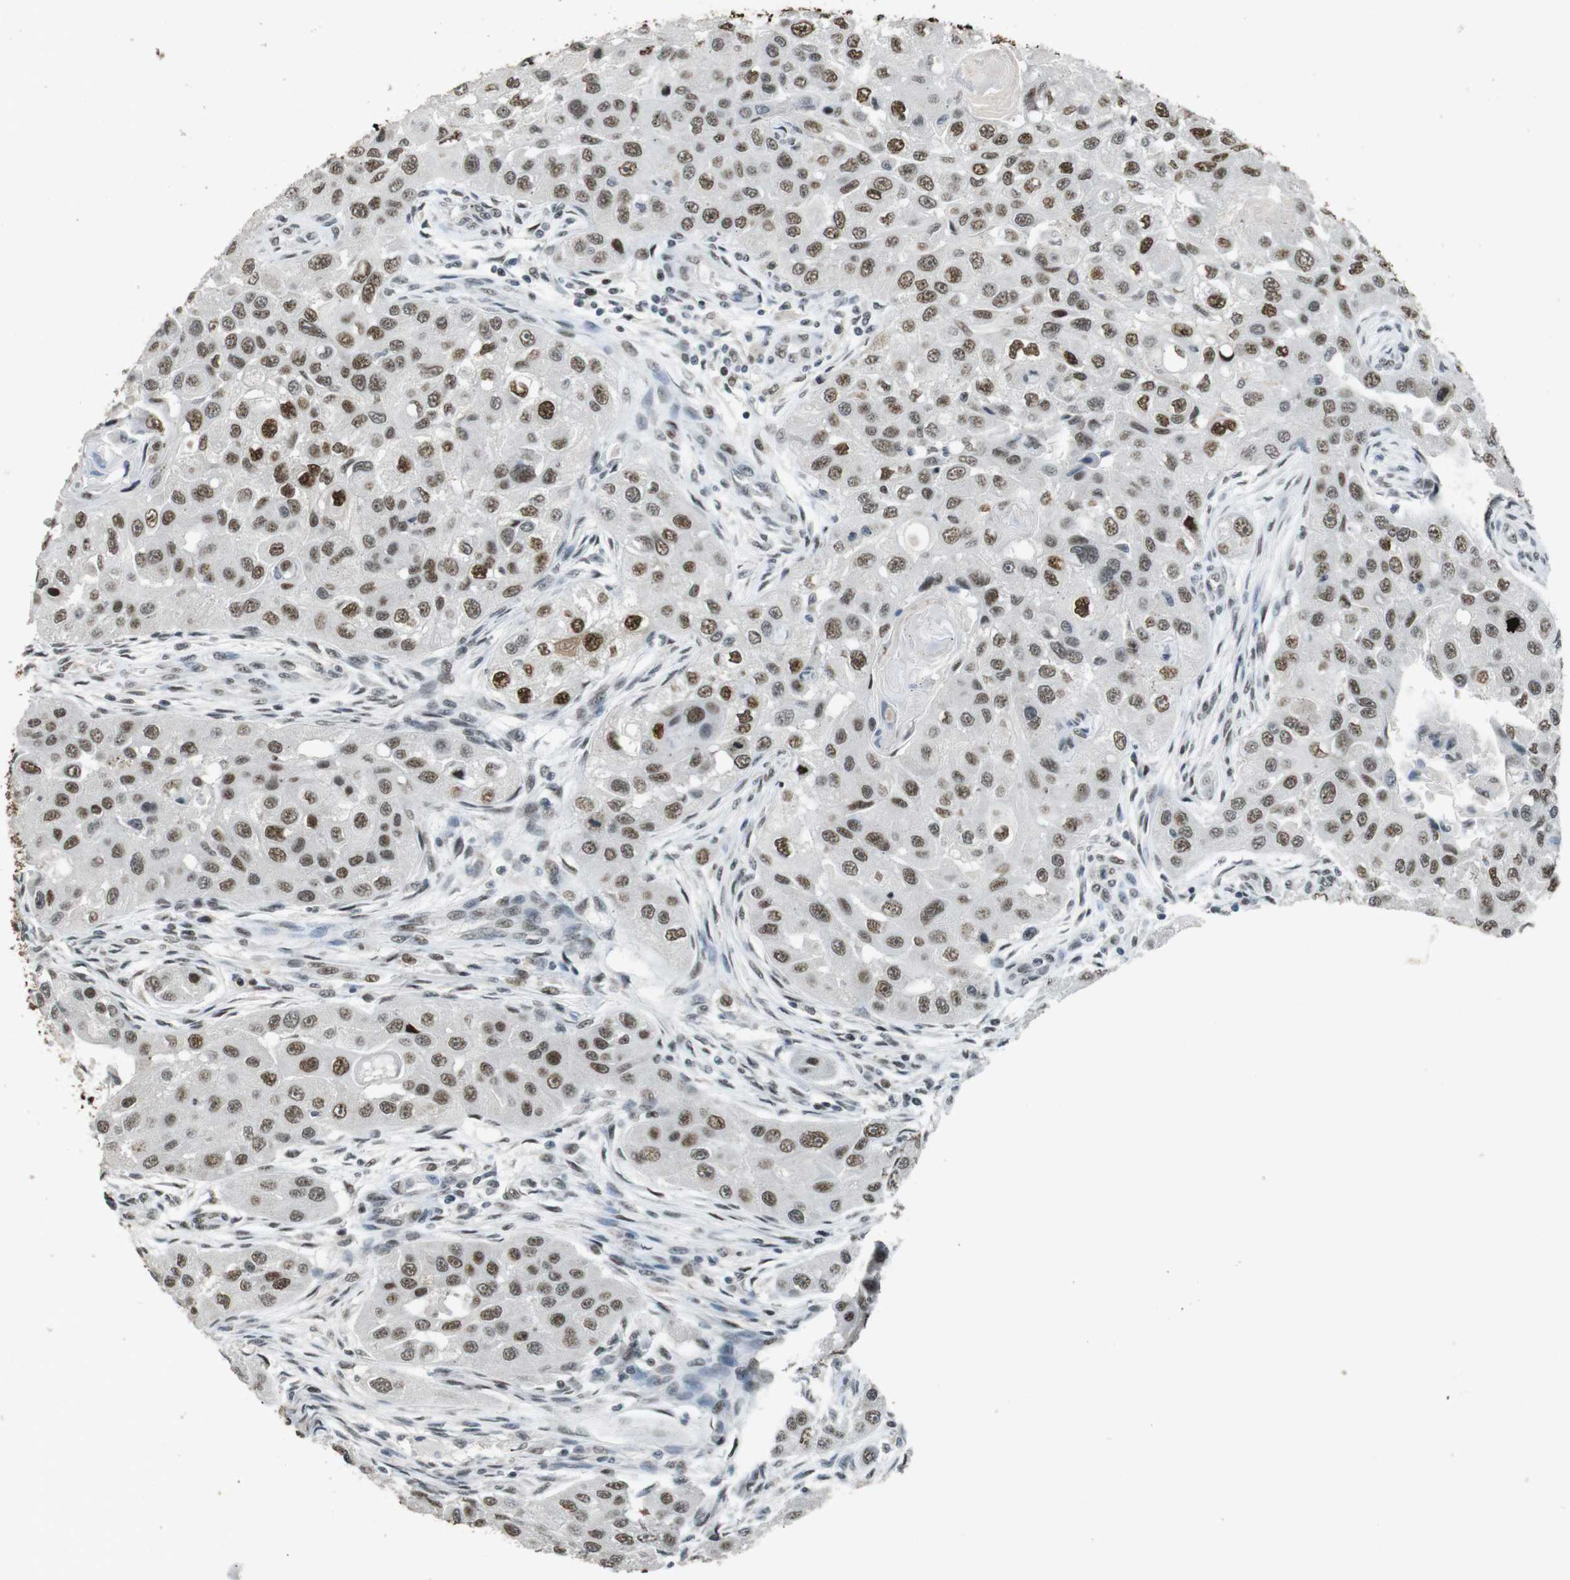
{"staining": {"intensity": "moderate", "quantity": ">75%", "location": "nuclear"}, "tissue": "head and neck cancer", "cell_type": "Tumor cells", "image_type": "cancer", "snomed": [{"axis": "morphology", "description": "Normal tissue, NOS"}, {"axis": "morphology", "description": "Squamous cell carcinoma, NOS"}, {"axis": "topography", "description": "Skeletal muscle"}, {"axis": "topography", "description": "Head-Neck"}], "caption": "Protein analysis of head and neck cancer tissue exhibits moderate nuclear positivity in about >75% of tumor cells. The staining was performed using DAB, with brown indicating positive protein expression. Nuclei are stained blue with hematoxylin.", "gene": "CSNK2B", "patient": {"sex": "male", "age": 51}}